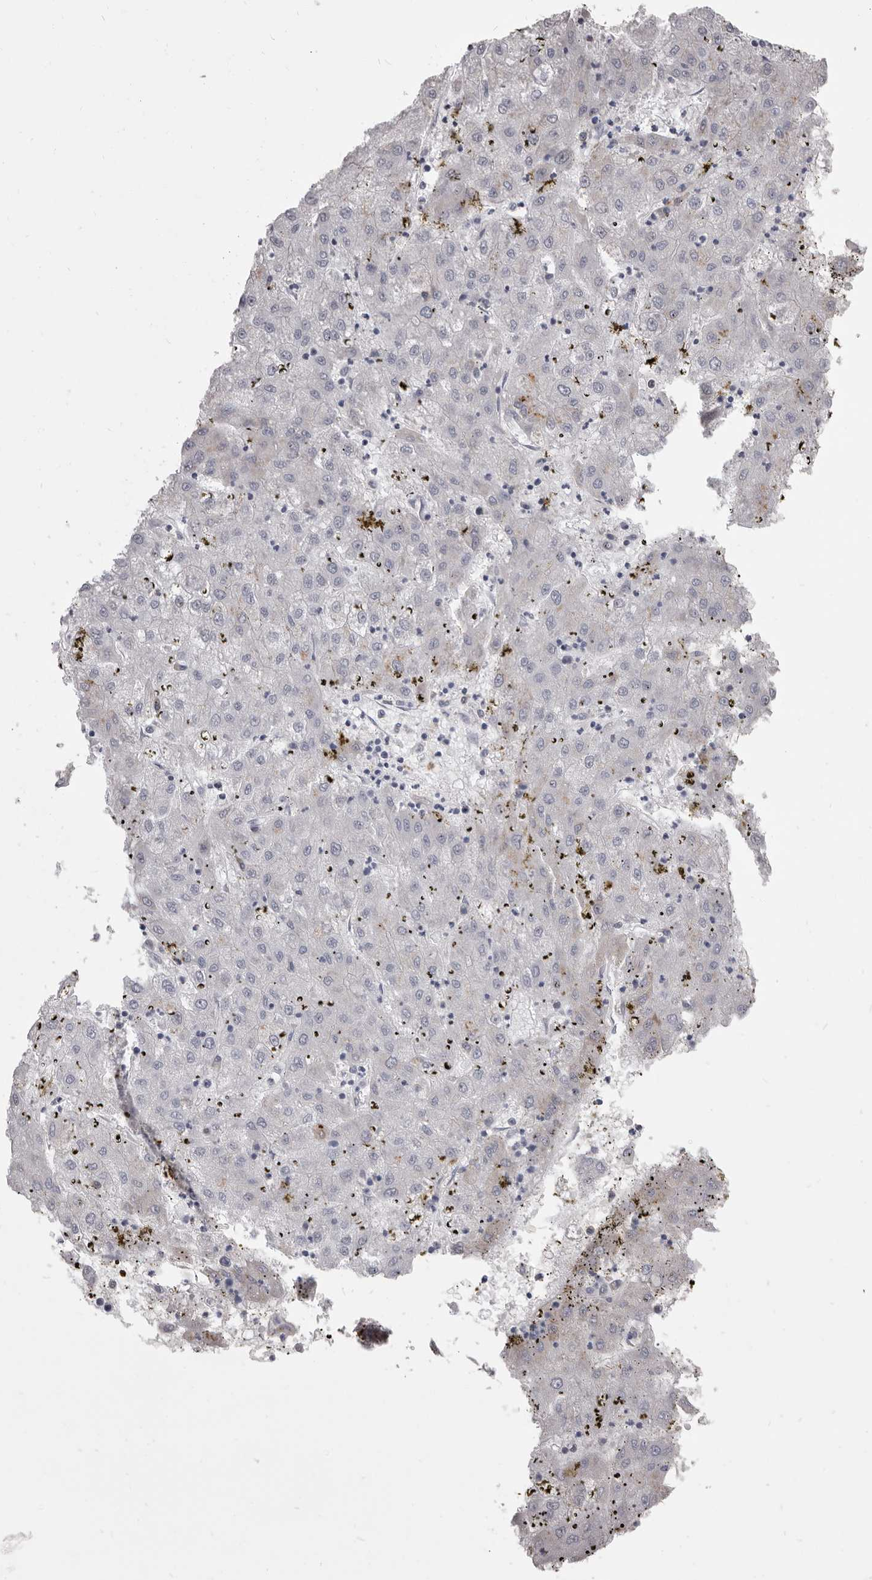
{"staining": {"intensity": "negative", "quantity": "none", "location": "none"}, "tissue": "liver cancer", "cell_type": "Tumor cells", "image_type": "cancer", "snomed": [{"axis": "morphology", "description": "Carcinoma, Hepatocellular, NOS"}, {"axis": "topography", "description": "Liver"}], "caption": "A high-resolution histopathology image shows immunohistochemistry staining of hepatocellular carcinoma (liver), which shows no significant staining in tumor cells. (Stains: DAB (3,3'-diaminobenzidine) IHC with hematoxylin counter stain, Microscopy: brightfield microscopy at high magnification).", "gene": "VPS45", "patient": {"sex": "male", "age": 72}}